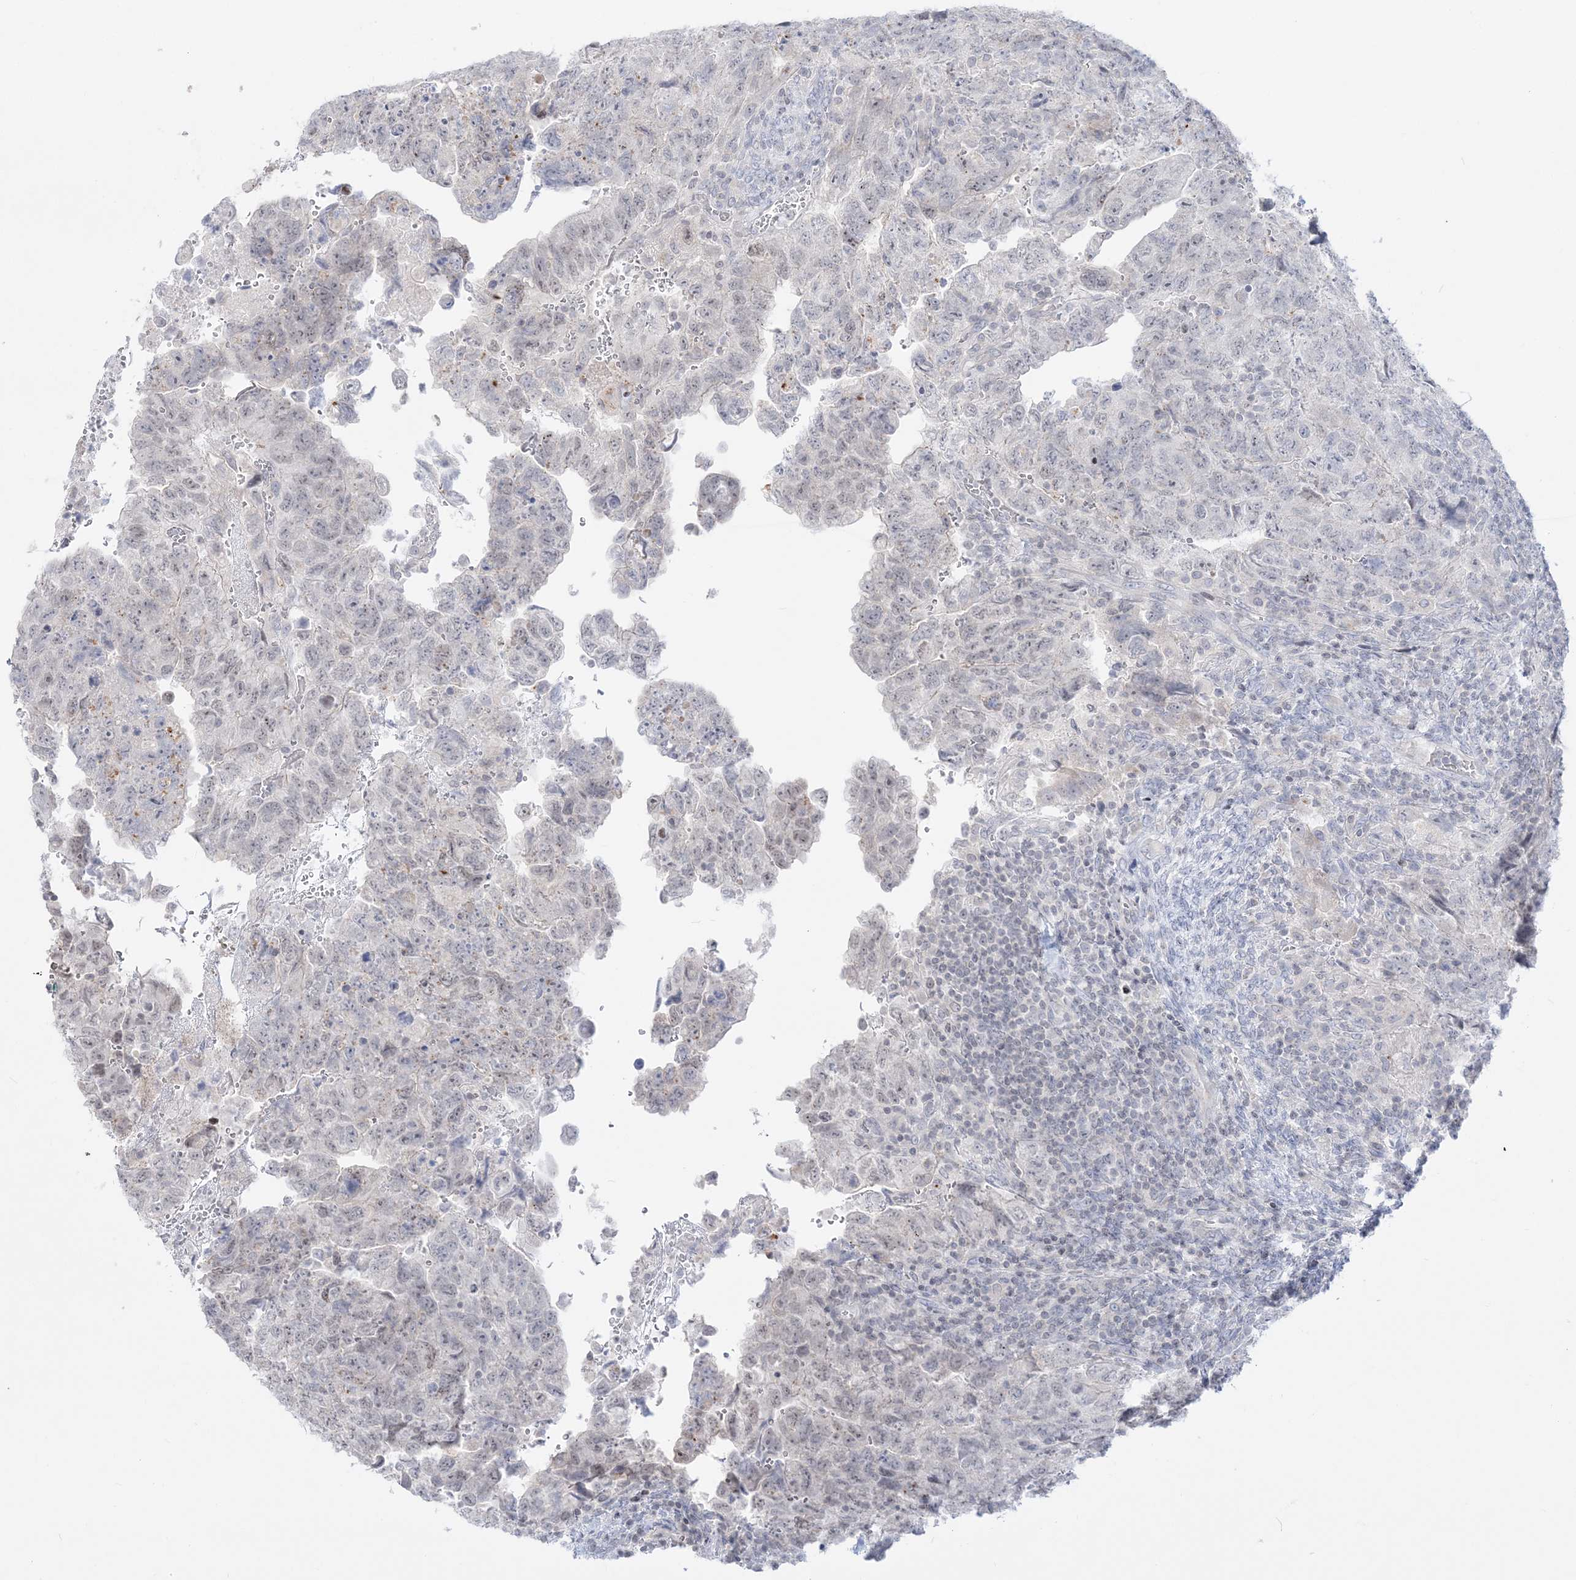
{"staining": {"intensity": "negative", "quantity": "none", "location": "none"}, "tissue": "testis cancer", "cell_type": "Tumor cells", "image_type": "cancer", "snomed": [{"axis": "morphology", "description": "Carcinoma, Embryonal, NOS"}, {"axis": "topography", "description": "Testis"}], "caption": "Micrograph shows no significant protein staining in tumor cells of testis cancer.", "gene": "SH3BP4", "patient": {"sex": "male", "age": 36}}